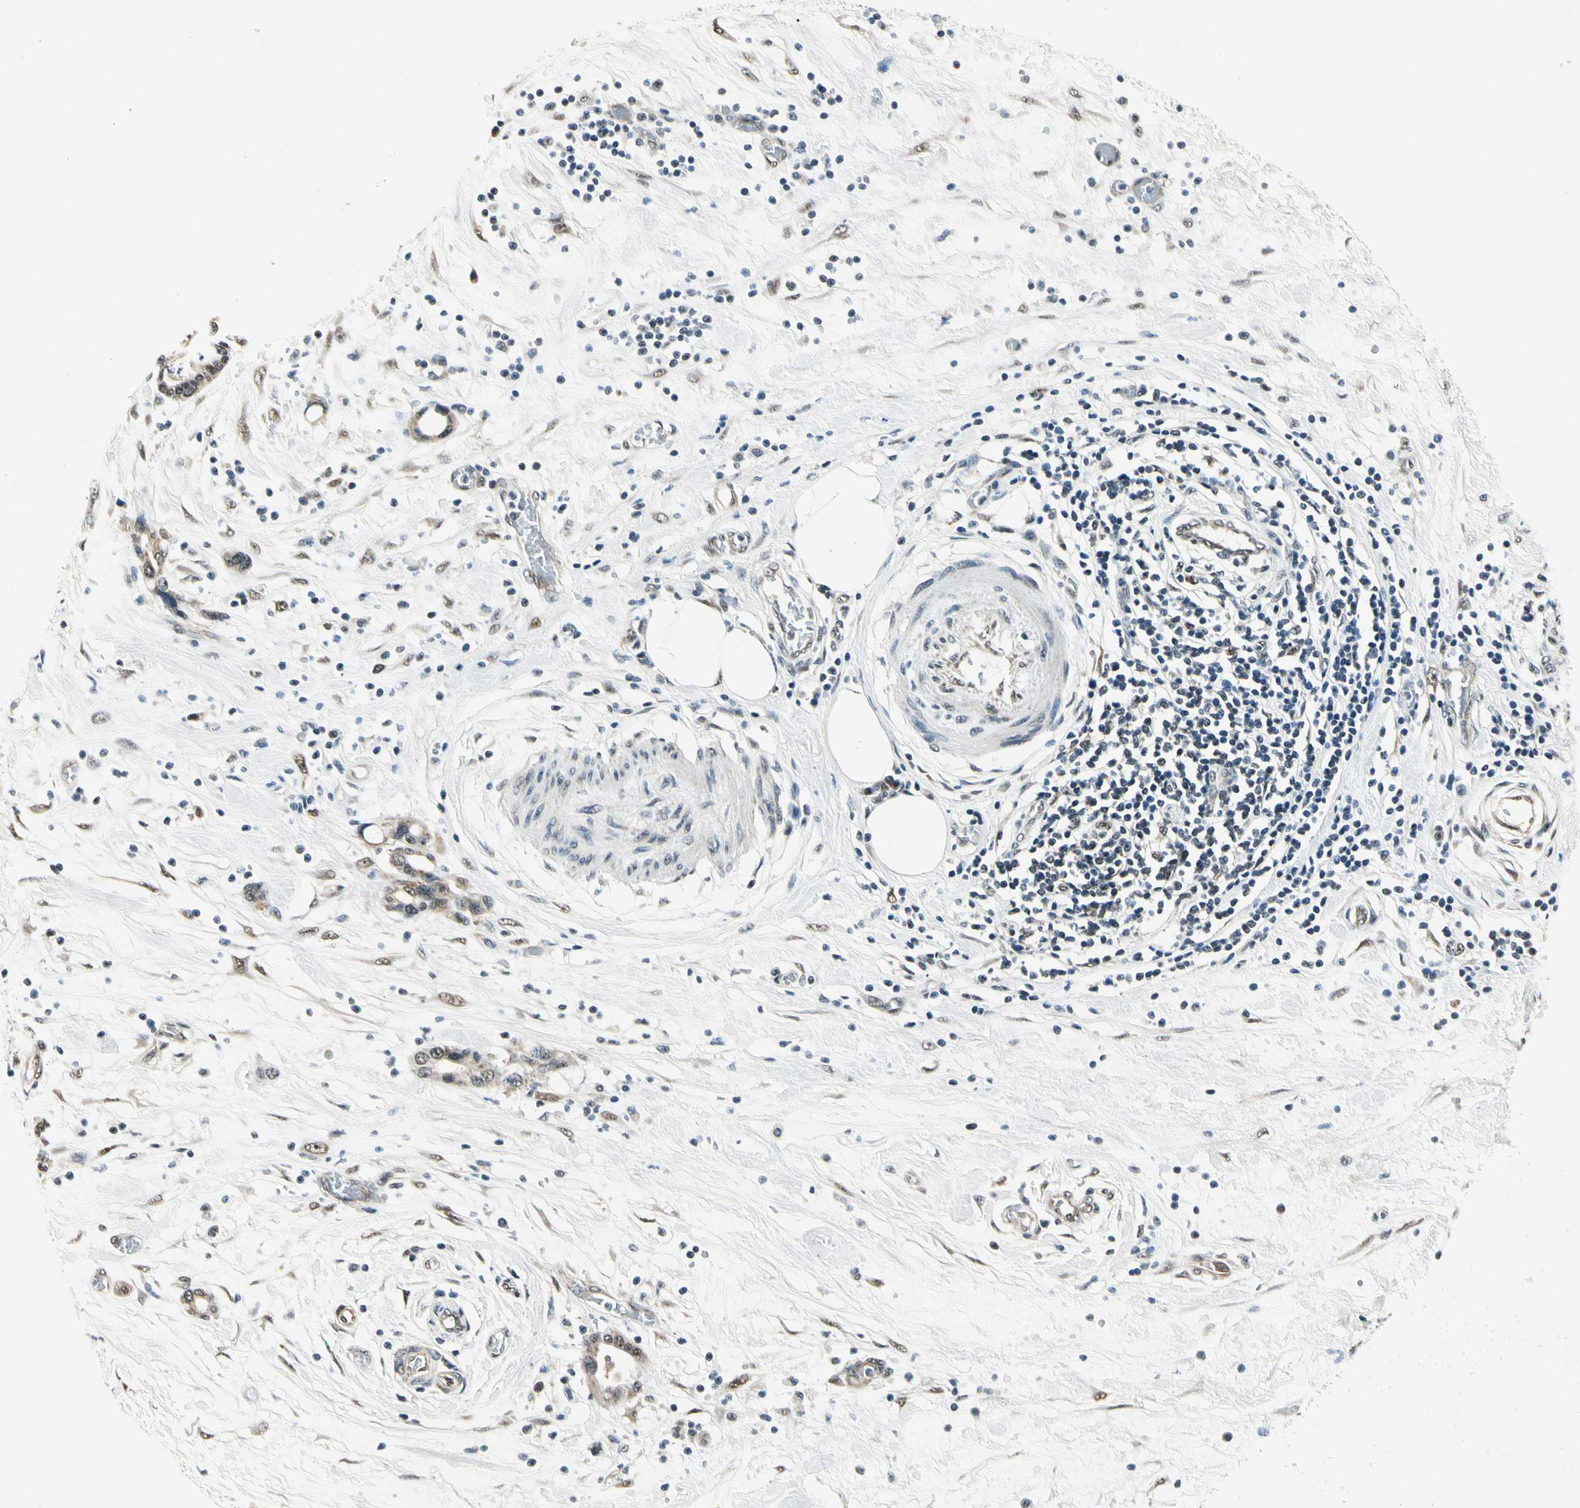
{"staining": {"intensity": "weak", "quantity": "25%-75%", "location": "cytoplasmic/membranous"}, "tissue": "pancreatic cancer", "cell_type": "Tumor cells", "image_type": "cancer", "snomed": [{"axis": "morphology", "description": "Adenocarcinoma, NOS"}, {"axis": "topography", "description": "Pancreas"}], "caption": "Brown immunohistochemical staining in adenocarcinoma (pancreatic) reveals weak cytoplasmic/membranous staining in about 25%-75% of tumor cells.", "gene": "PDK2", "patient": {"sex": "female", "age": 57}}